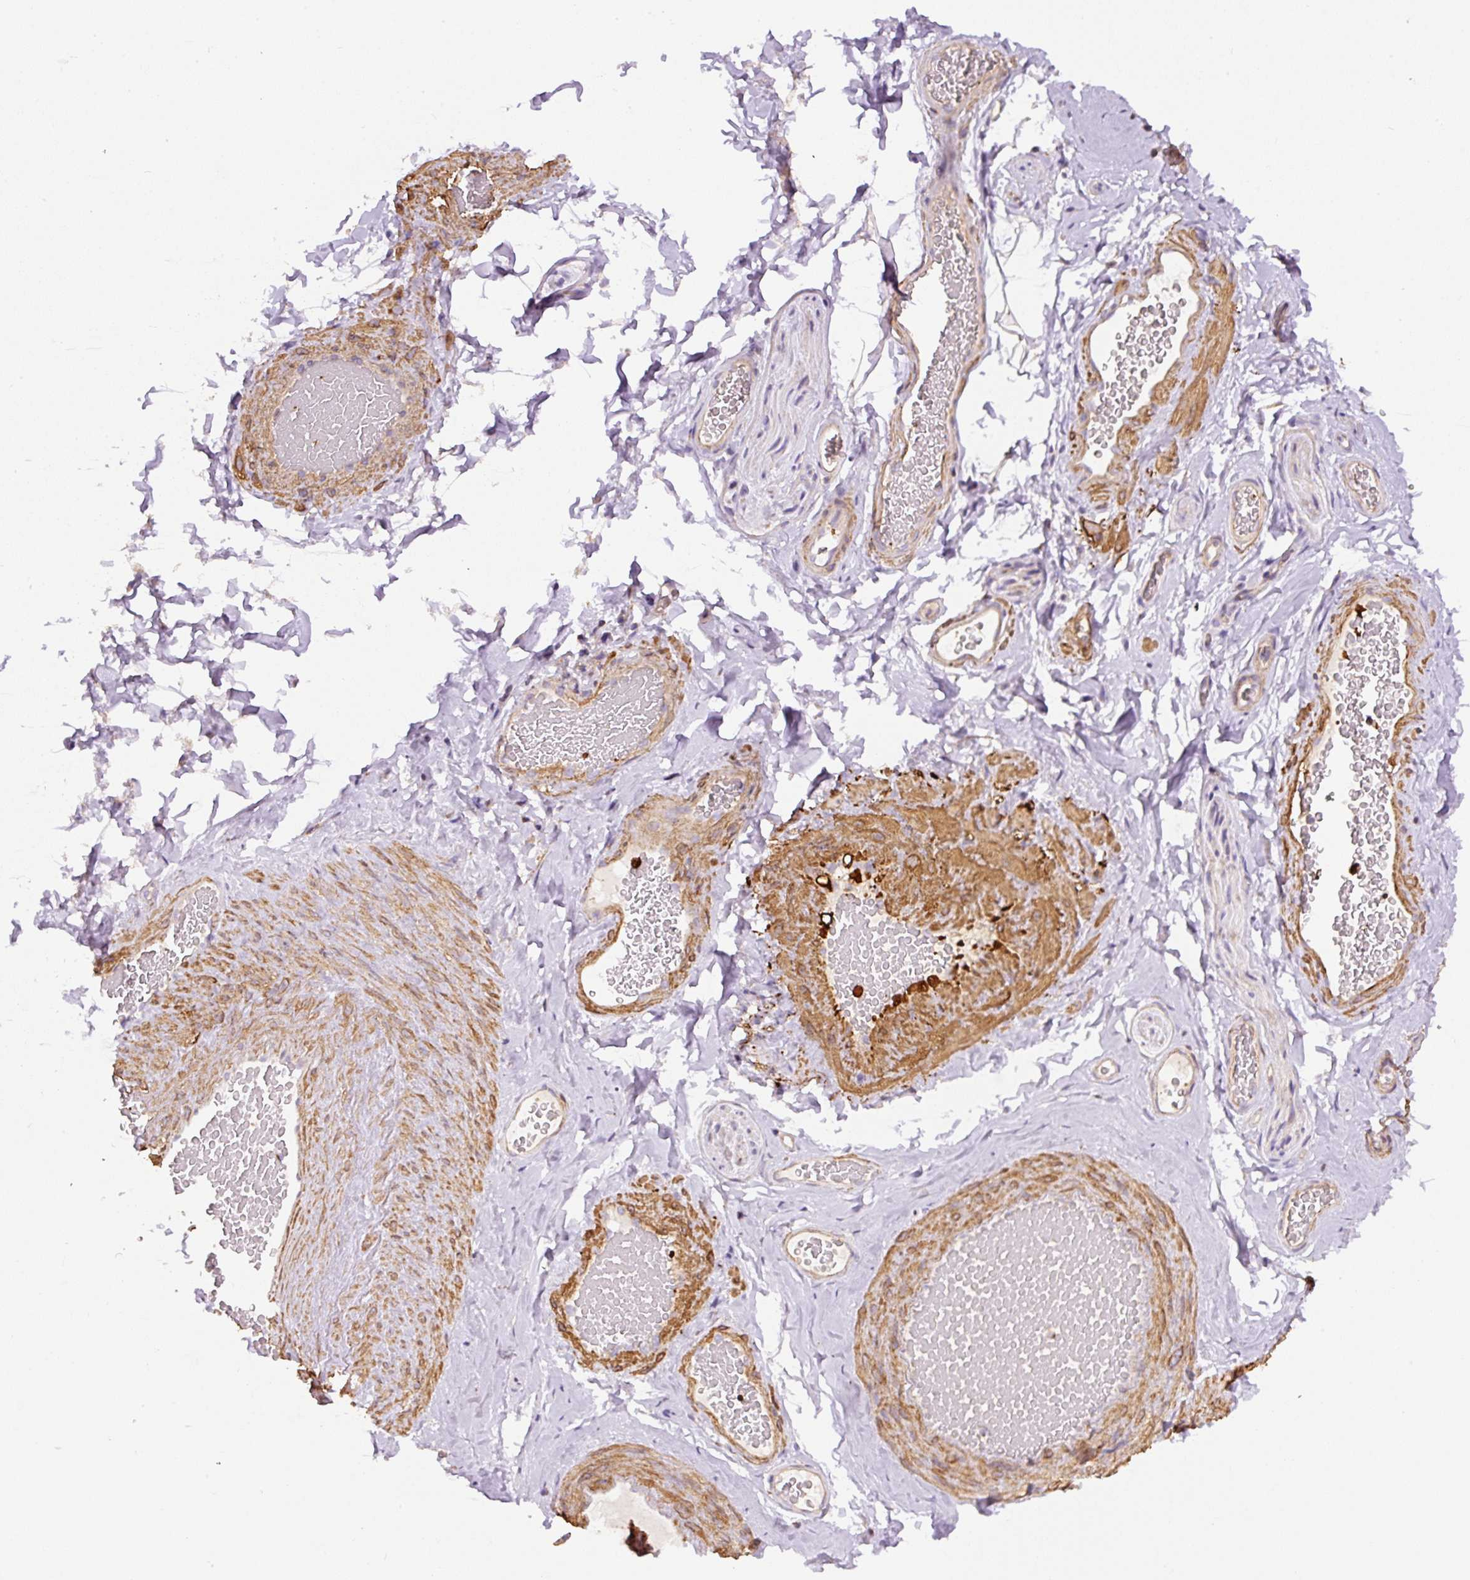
{"staining": {"intensity": "weak", "quantity": ">75%", "location": "cytoplasmic/membranous"}, "tissue": "adipose tissue", "cell_type": "Adipocytes", "image_type": "normal", "snomed": [{"axis": "morphology", "description": "Normal tissue, NOS"}, {"axis": "topography", "description": "Vascular tissue"}, {"axis": "topography", "description": "Peripheral nerve tissue"}], "caption": "Immunohistochemistry (IHC) of normal adipose tissue exhibits low levels of weak cytoplasmic/membranous positivity in about >75% of adipocytes. (IHC, brightfield microscopy, high magnification).", "gene": "NDUFAF2", "patient": {"sex": "male", "age": 41}}